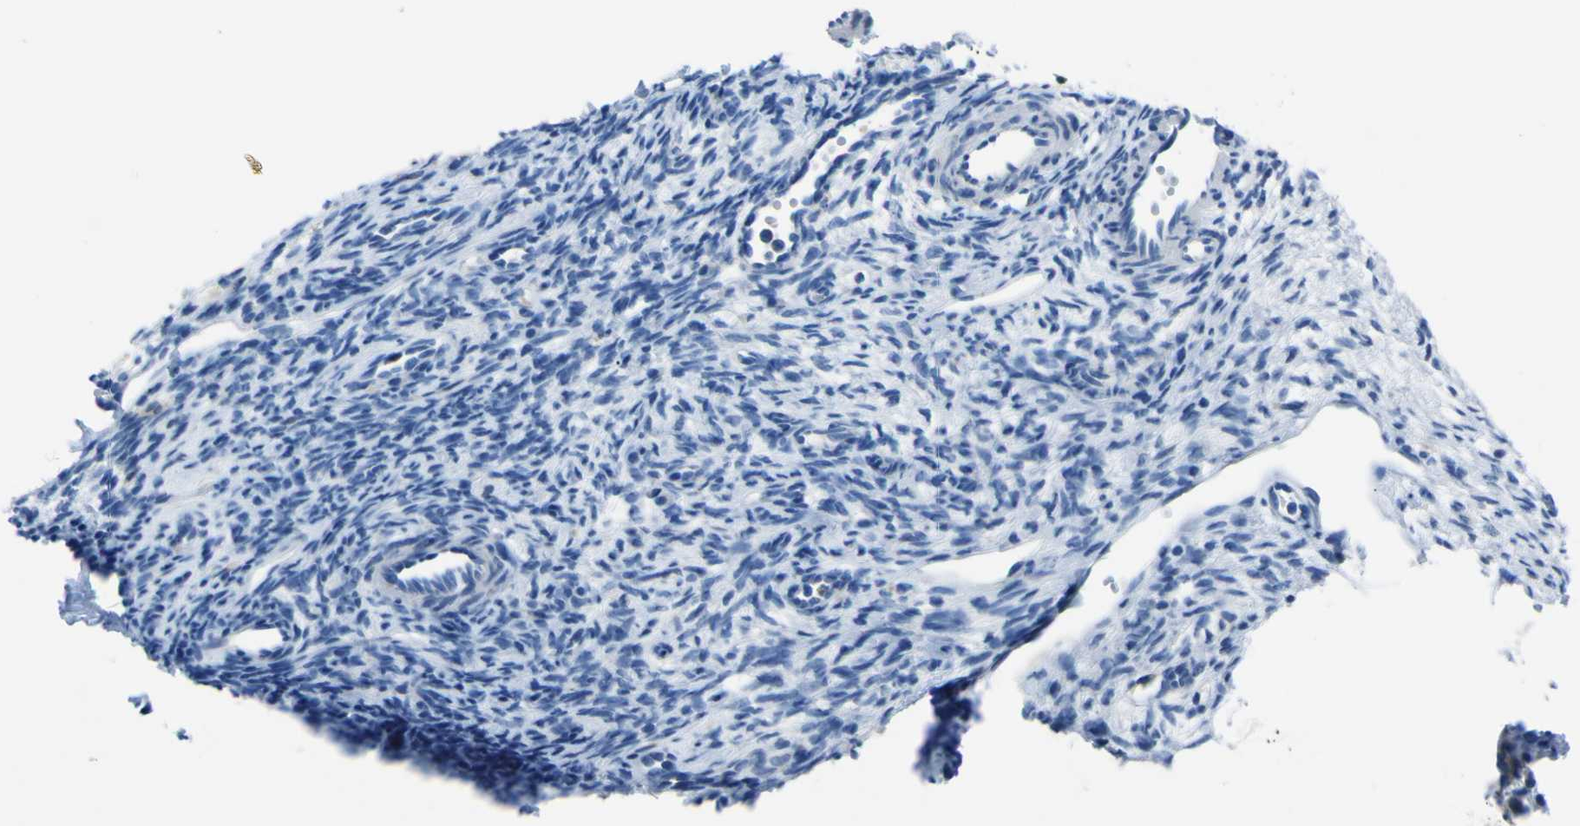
{"staining": {"intensity": "negative", "quantity": "none", "location": "none"}, "tissue": "ovary", "cell_type": "Ovarian stroma cells", "image_type": "normal", "snomed": [{"axis": "morphology", "description": "Normal tissue, NOS"}, {"axis": "topography", "description": "Ovary"}], "caption": "Immunohistochemical staining of normal human ovary shows no significant staining in ovarian stroma cells. Nuclei are stained in blue.", "gene": "ACSL1", "patient": {"sex": "female", "age": 33}}